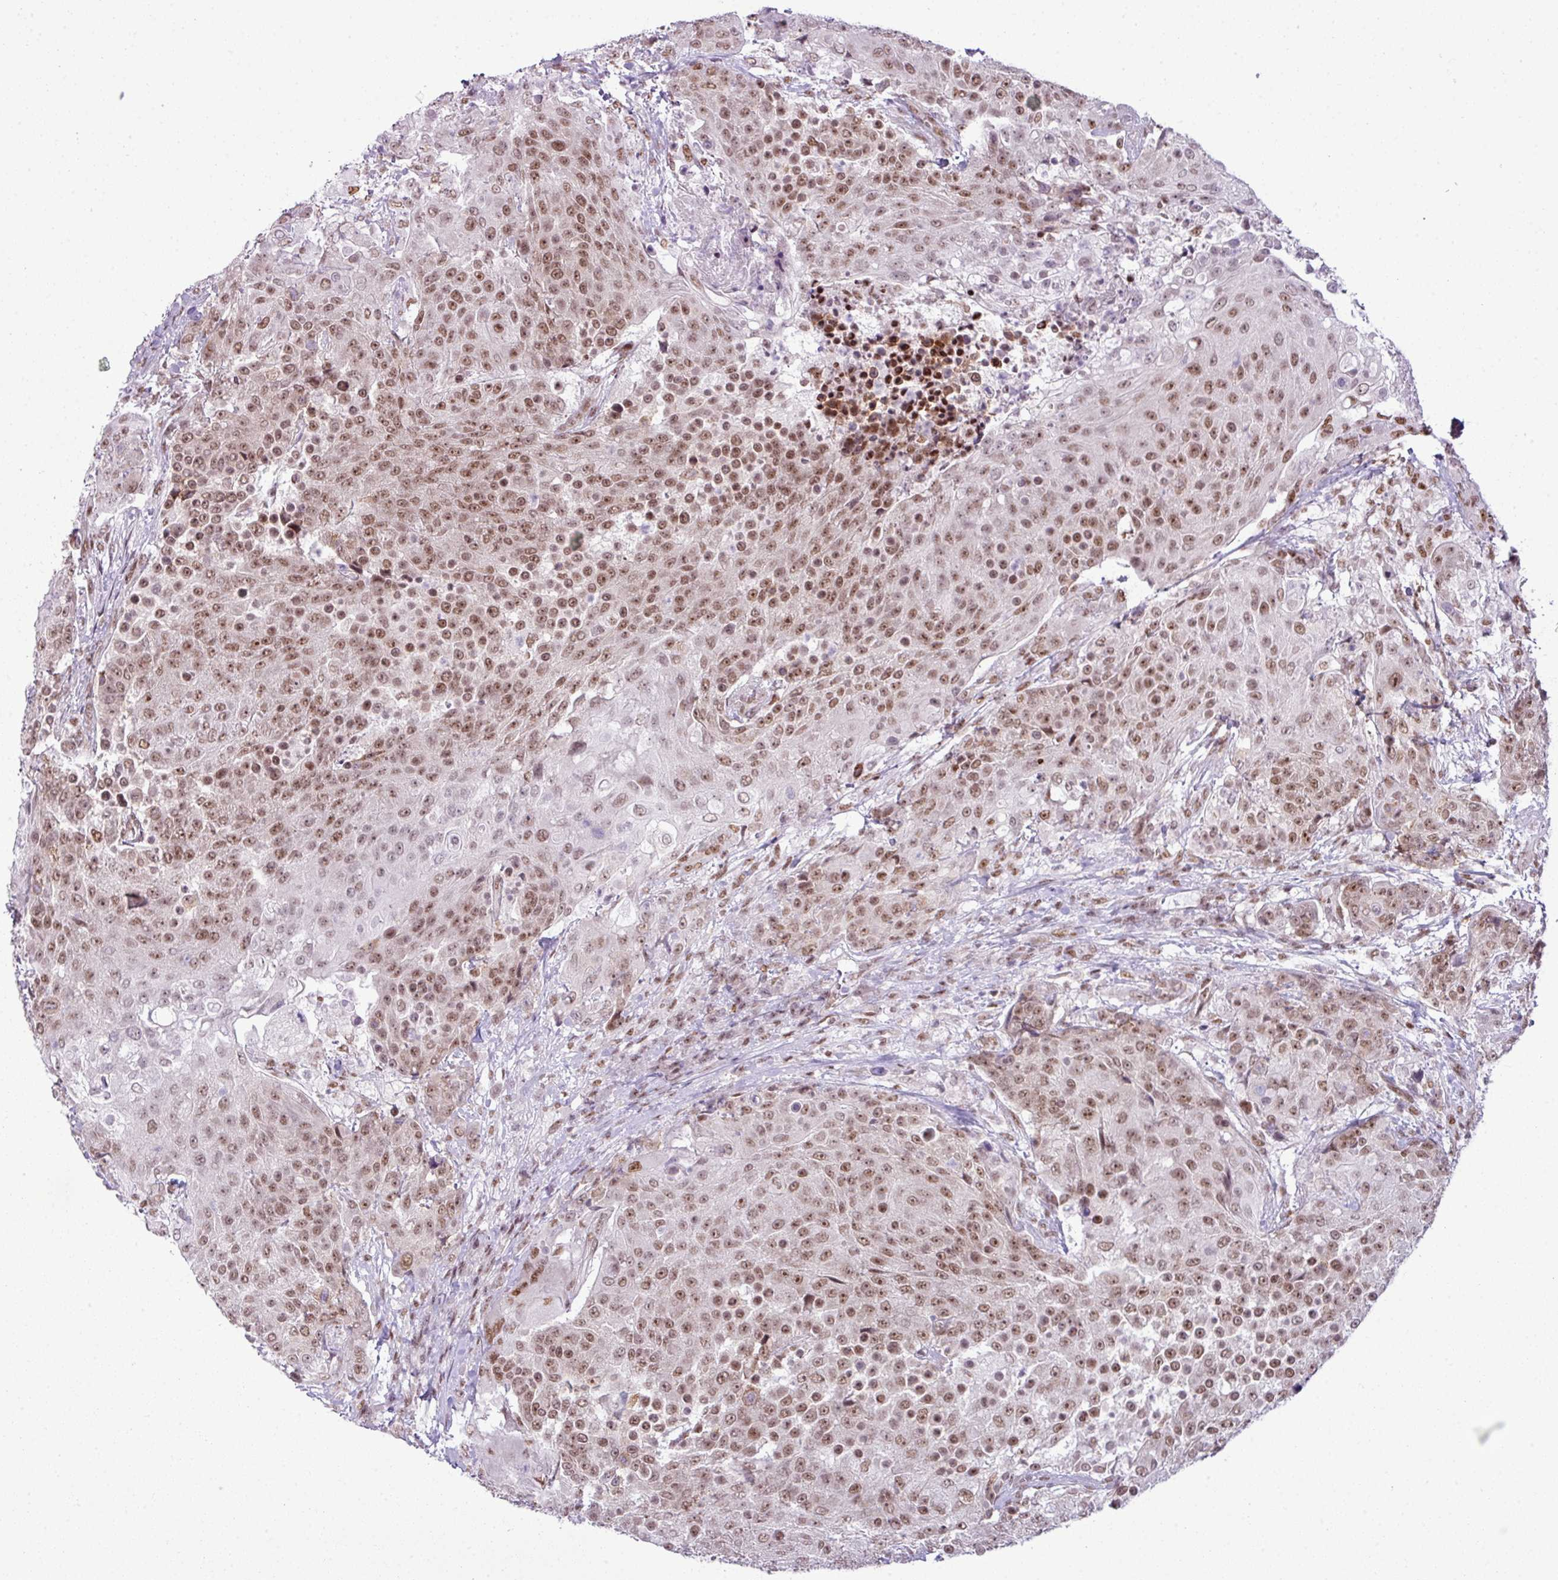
{"staining": {"intensity": "moderate", "quantity": ">75%", "location": "nuclear"}, "tissue": "urothelial cancer", "cell_type": "Tumor cells", "image_type": "cancer", "snomed": [{"axis": "morphology", "description": "Urothelial carcinoma, High grade"}, {"axis": "topography", "description": "Urinary bladder"}], "caption": "Immunohistochemical staining of human urothelial cancer displays medium levels of moderate nuclear expression in about >75% of tumor cells.", "gene": "ARL6IP4", "patient": {"sex": "female", "age": 63}}